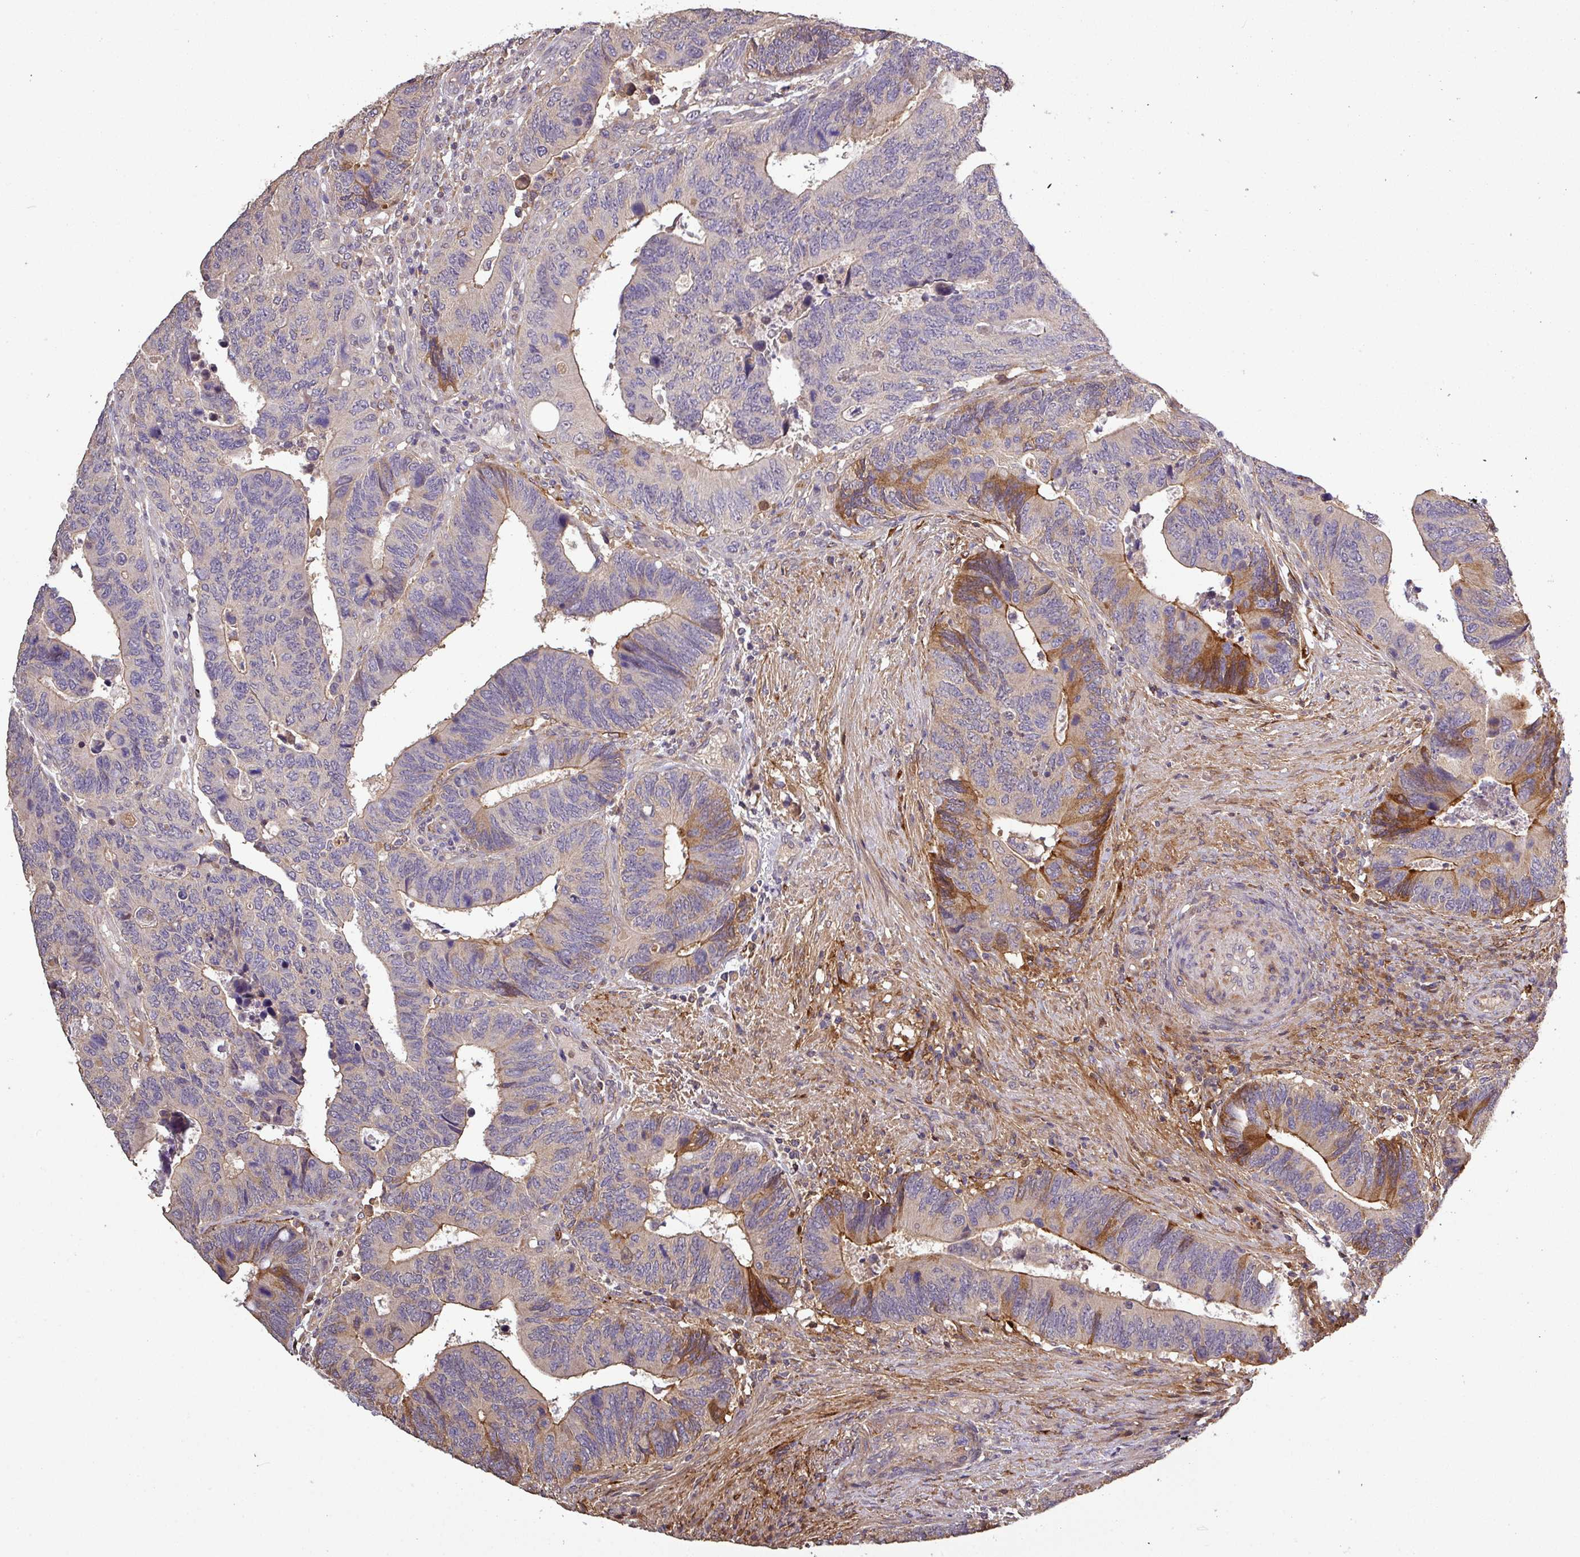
{"staining": {"intensity": "moderate", "quantity": "<25%", "location": "cytoplasmic/membranous"}, "tissue": "colorectal cancer", "cell_type": "Tumor cells", "image_type": "cancer", "snomed": [{"axis": "morphology", "description": "Adenocarcinoma, NOS"}, {"axis": "topography", "description": "Colon"}], "caption": "Human adenocarcinoma (colorectal) stained with a protein marker exhibits moderate staining in tumor cells.", "gene": "ISLR", "patient": {"sex": "male", "age": 87}}